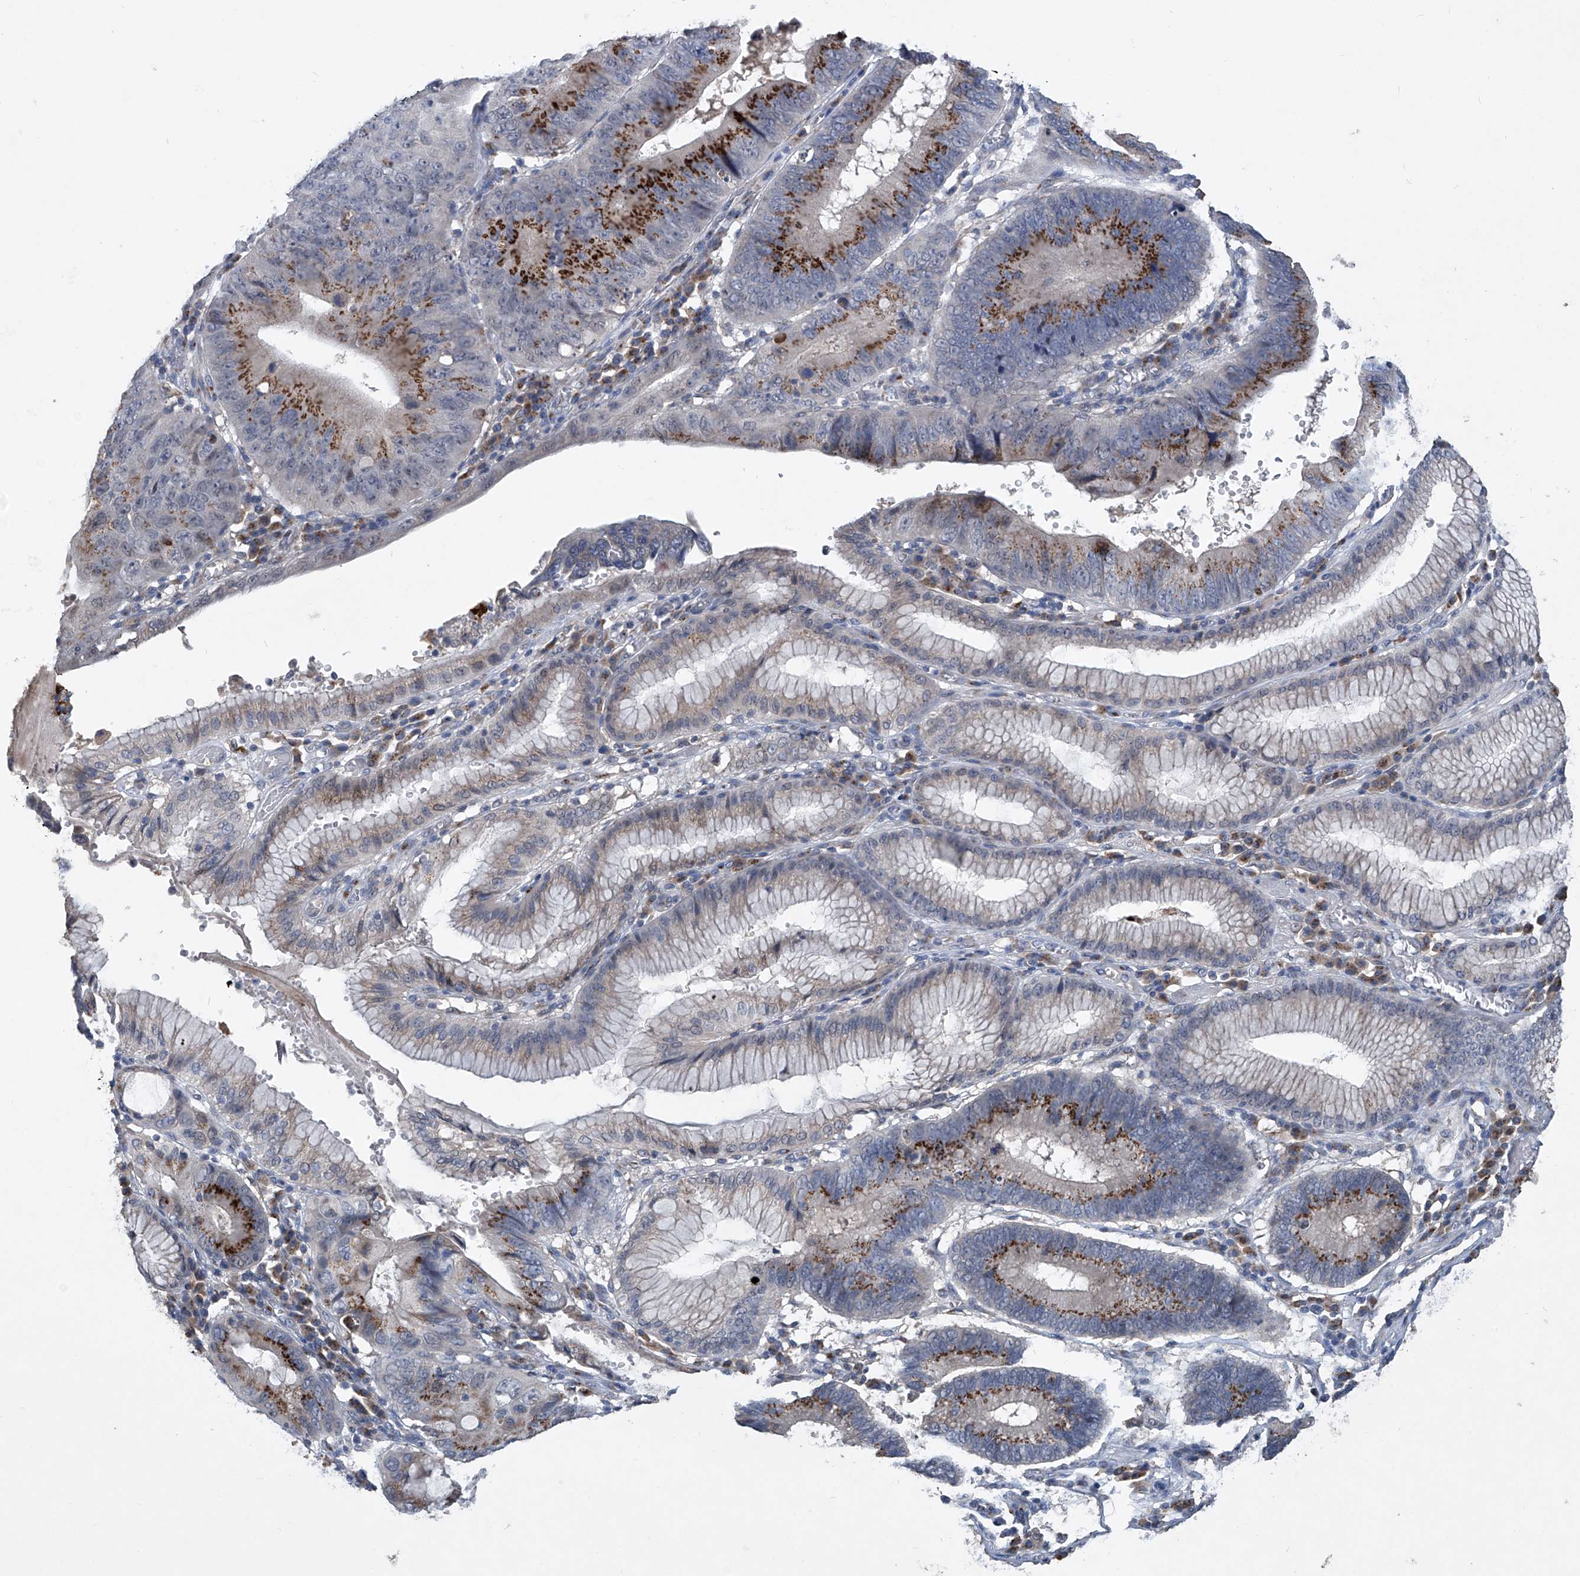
{"staining": {"intensity": "strong", "quantity": "25%-75%", "location": "cytoplasmic/membranous"}, "tissue": "stomach cancer", "cell_type": "Tumor cells", "image_type": "cancer", "snomed": [{"axis": "morphology", "description": "Adenocarcinoma, NOS"}, {"axis": "topography", "description": "Stomach"}], "caption": "Protein staining exhibits strong cytoplasmic/membranous positivity in approximately 25%-75% of tumor cells in adenocarcinoma (stomach).", "gene": "PCSK5", "patient": {"sex": "male", "age": 59}}